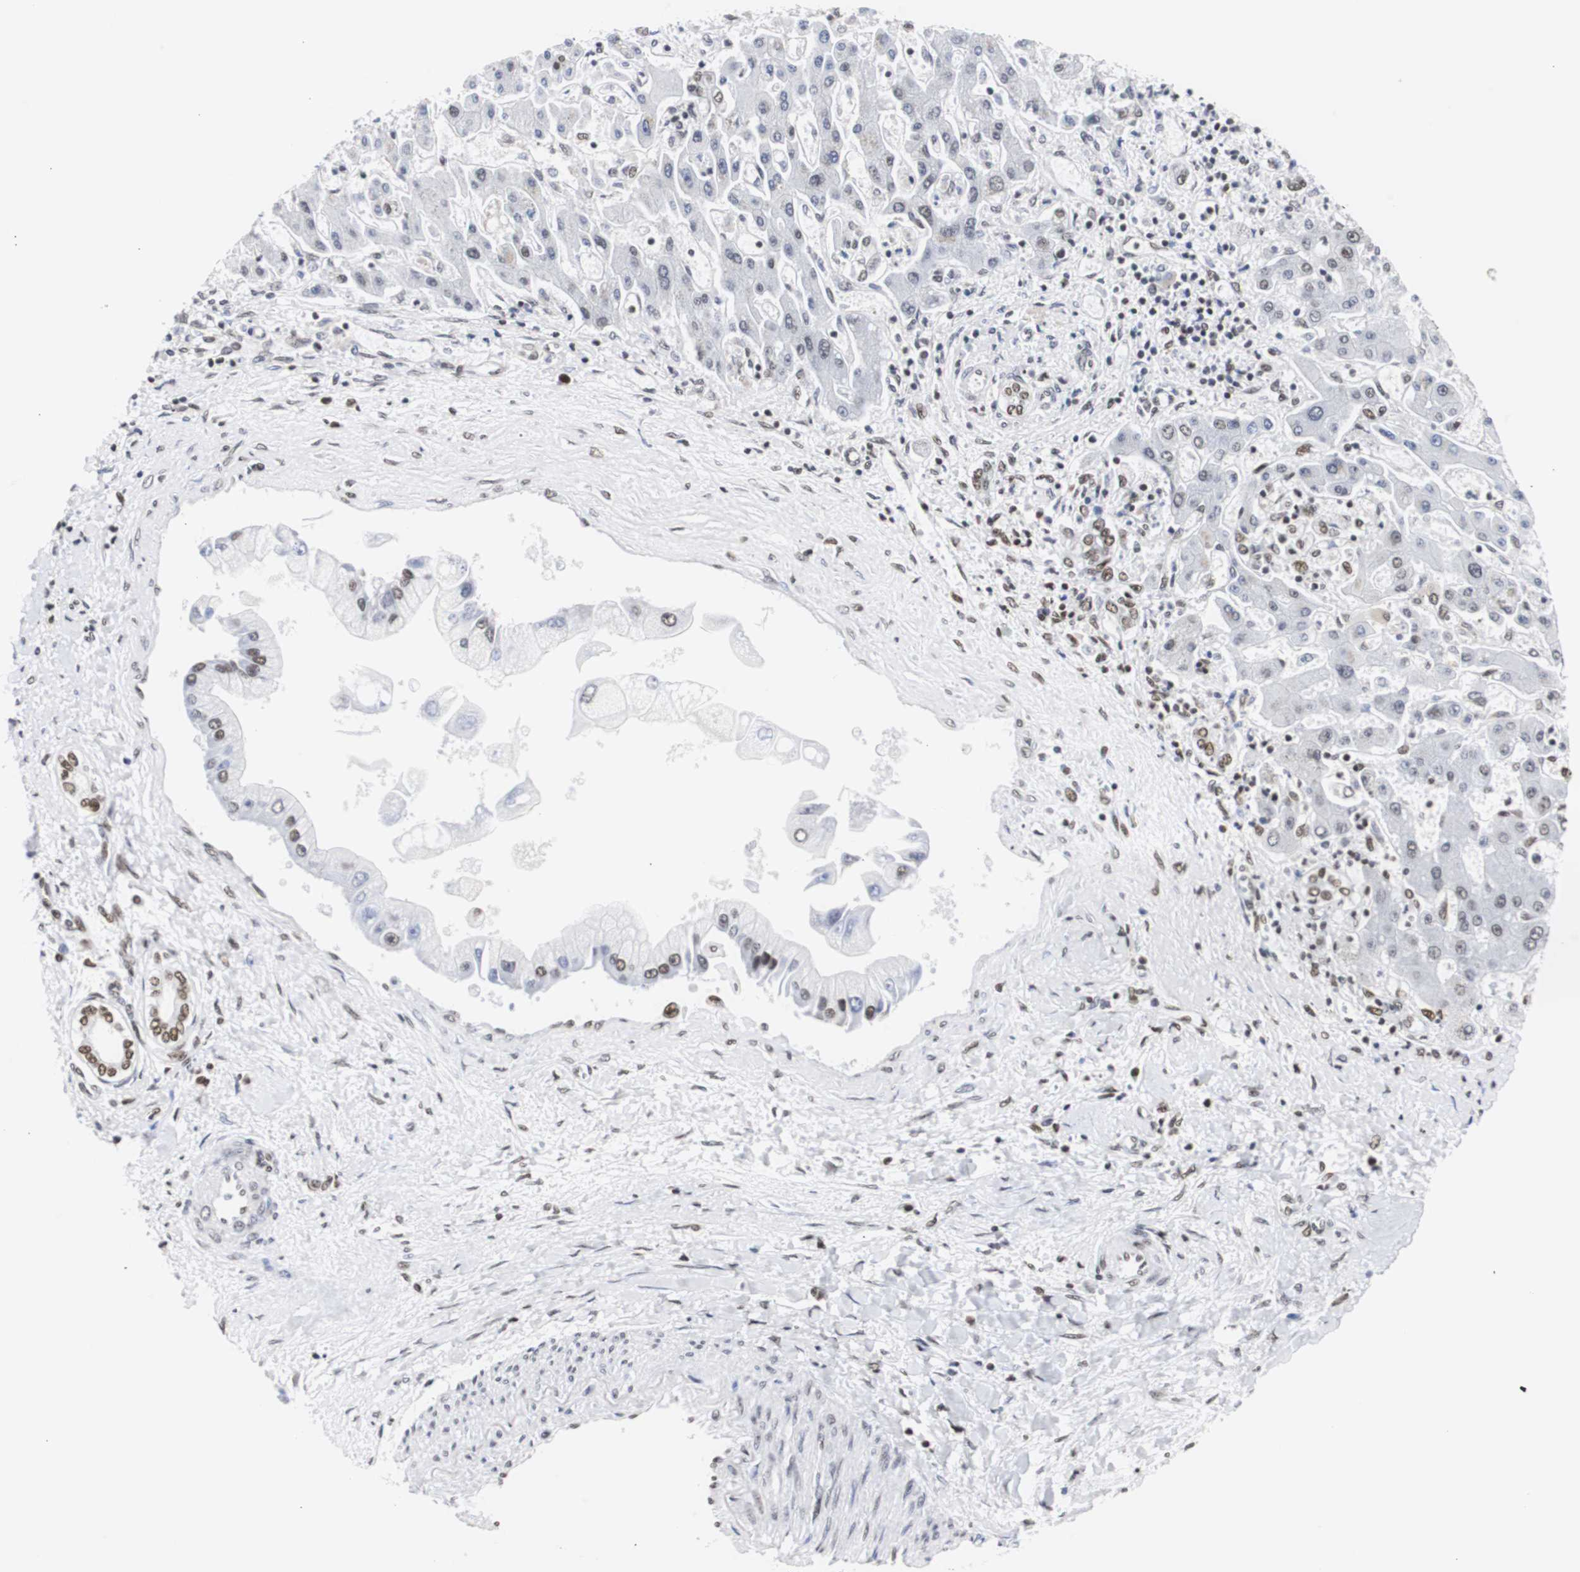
{"staining": {"intensity": "weak", "quantity": "<25%", "location": "nuclear"}, "tissue": "liver cancer", "cell_type": "Tumor cells", "image_type": "cancer", "snomed": [{"axis": "morphology", "description": "Cholangiocarcinoma"}, {"axis": "topography", "description": "Liver"}], "caption": "Protein analysis of liver cancer displays no significant expression in tumor cells.", "gene": "HNRNPH2", "patient": {"sex": "male", "age": 50}}